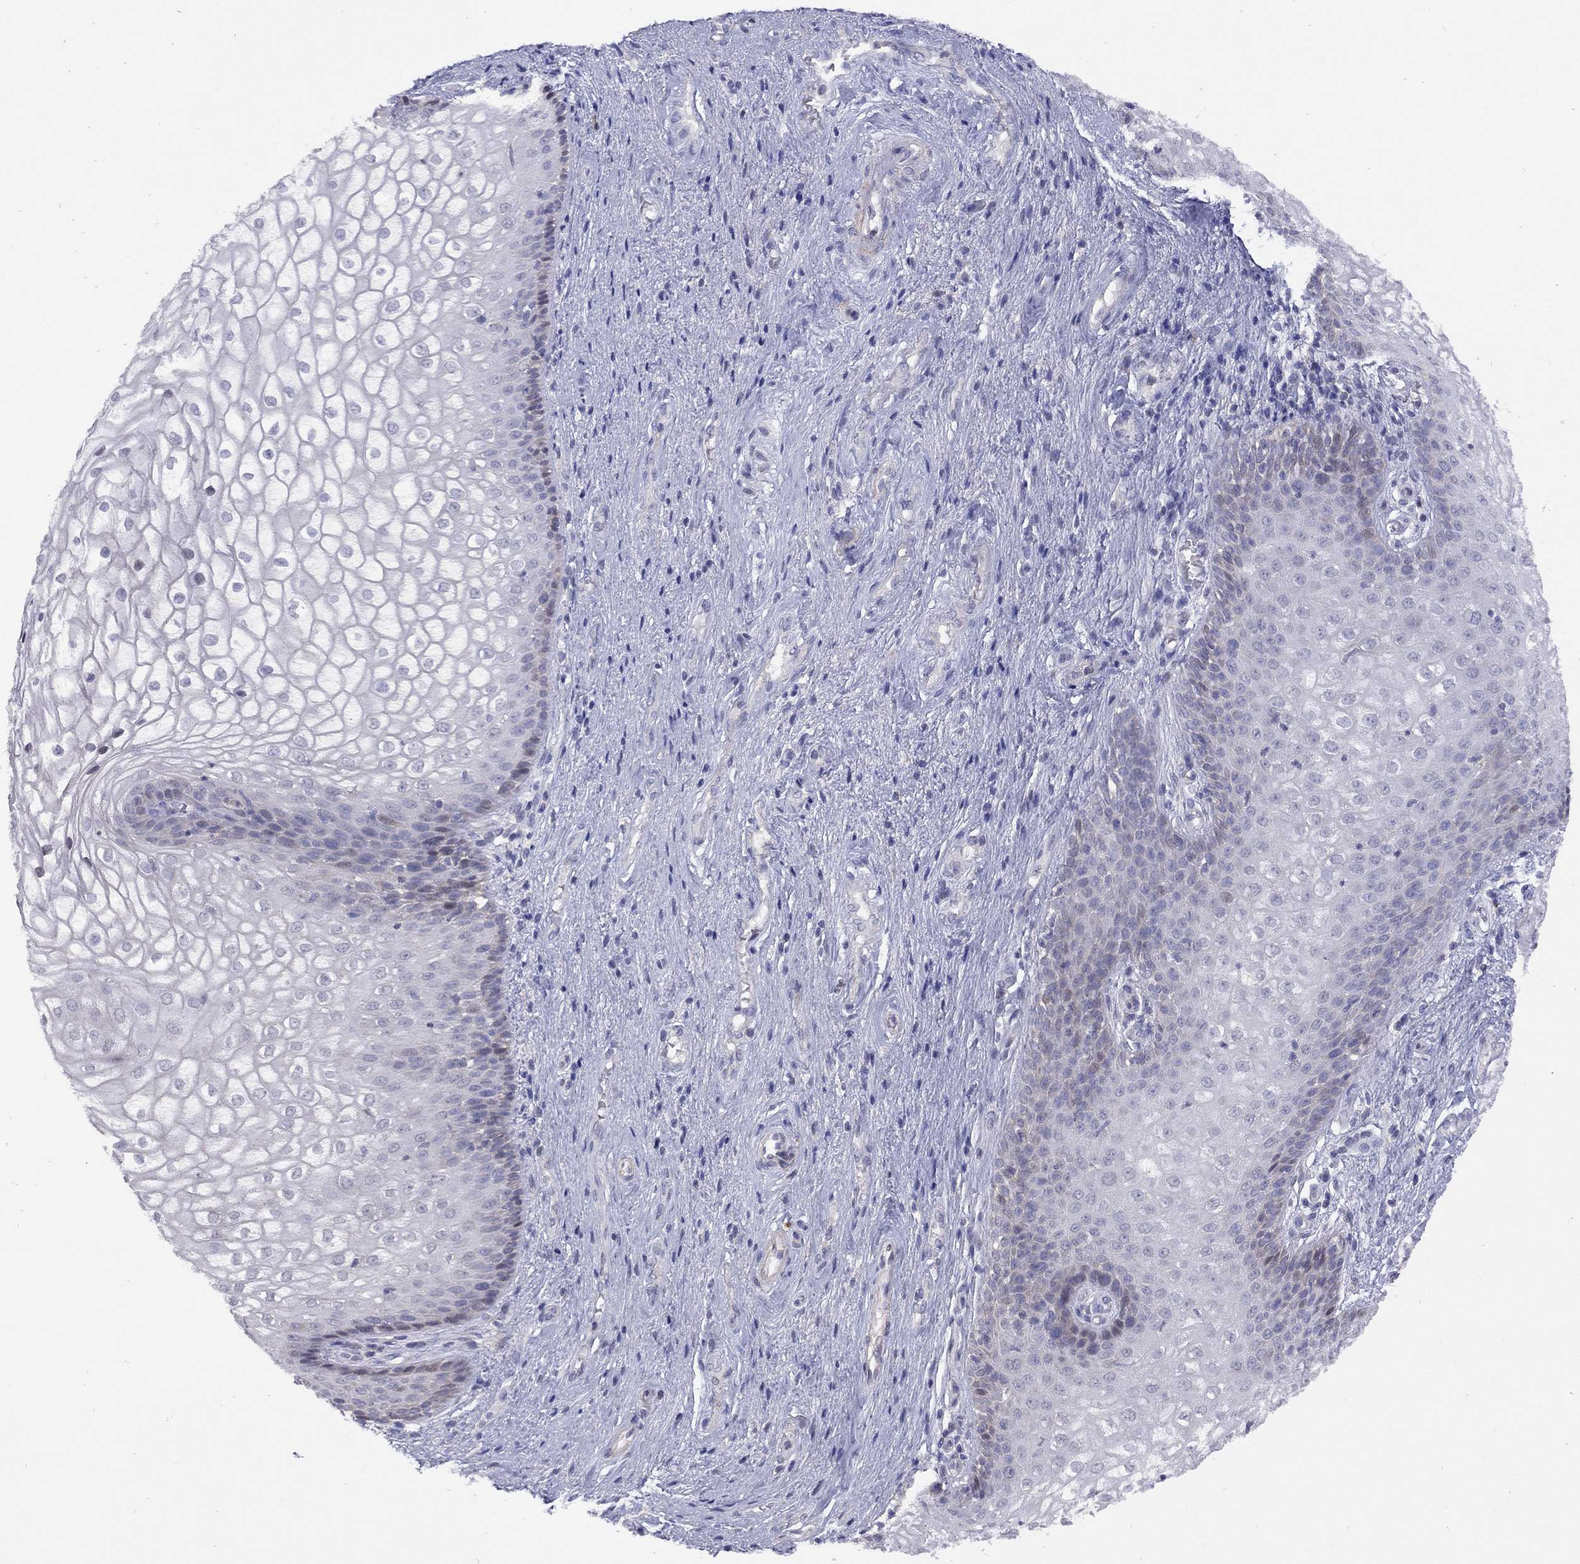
{"staining": {"intensity": "negative", "quantity": "none", "location": "none"}, "tissue": "vagina", "cell_type": "Squamous epithelial cells", "image_type": "normal", "snomed": [{"axis": "morphology", "description": "Normal tissue, NOS"}, {"axis": "topography", "description": "Vagina"}], "caption": "Immunohistochemical staining of benign vagina exhibits no significant expression in squamous epithelial cells.", "gene": "SYTL2", "patient": {"sex": "female", "age": 34}}